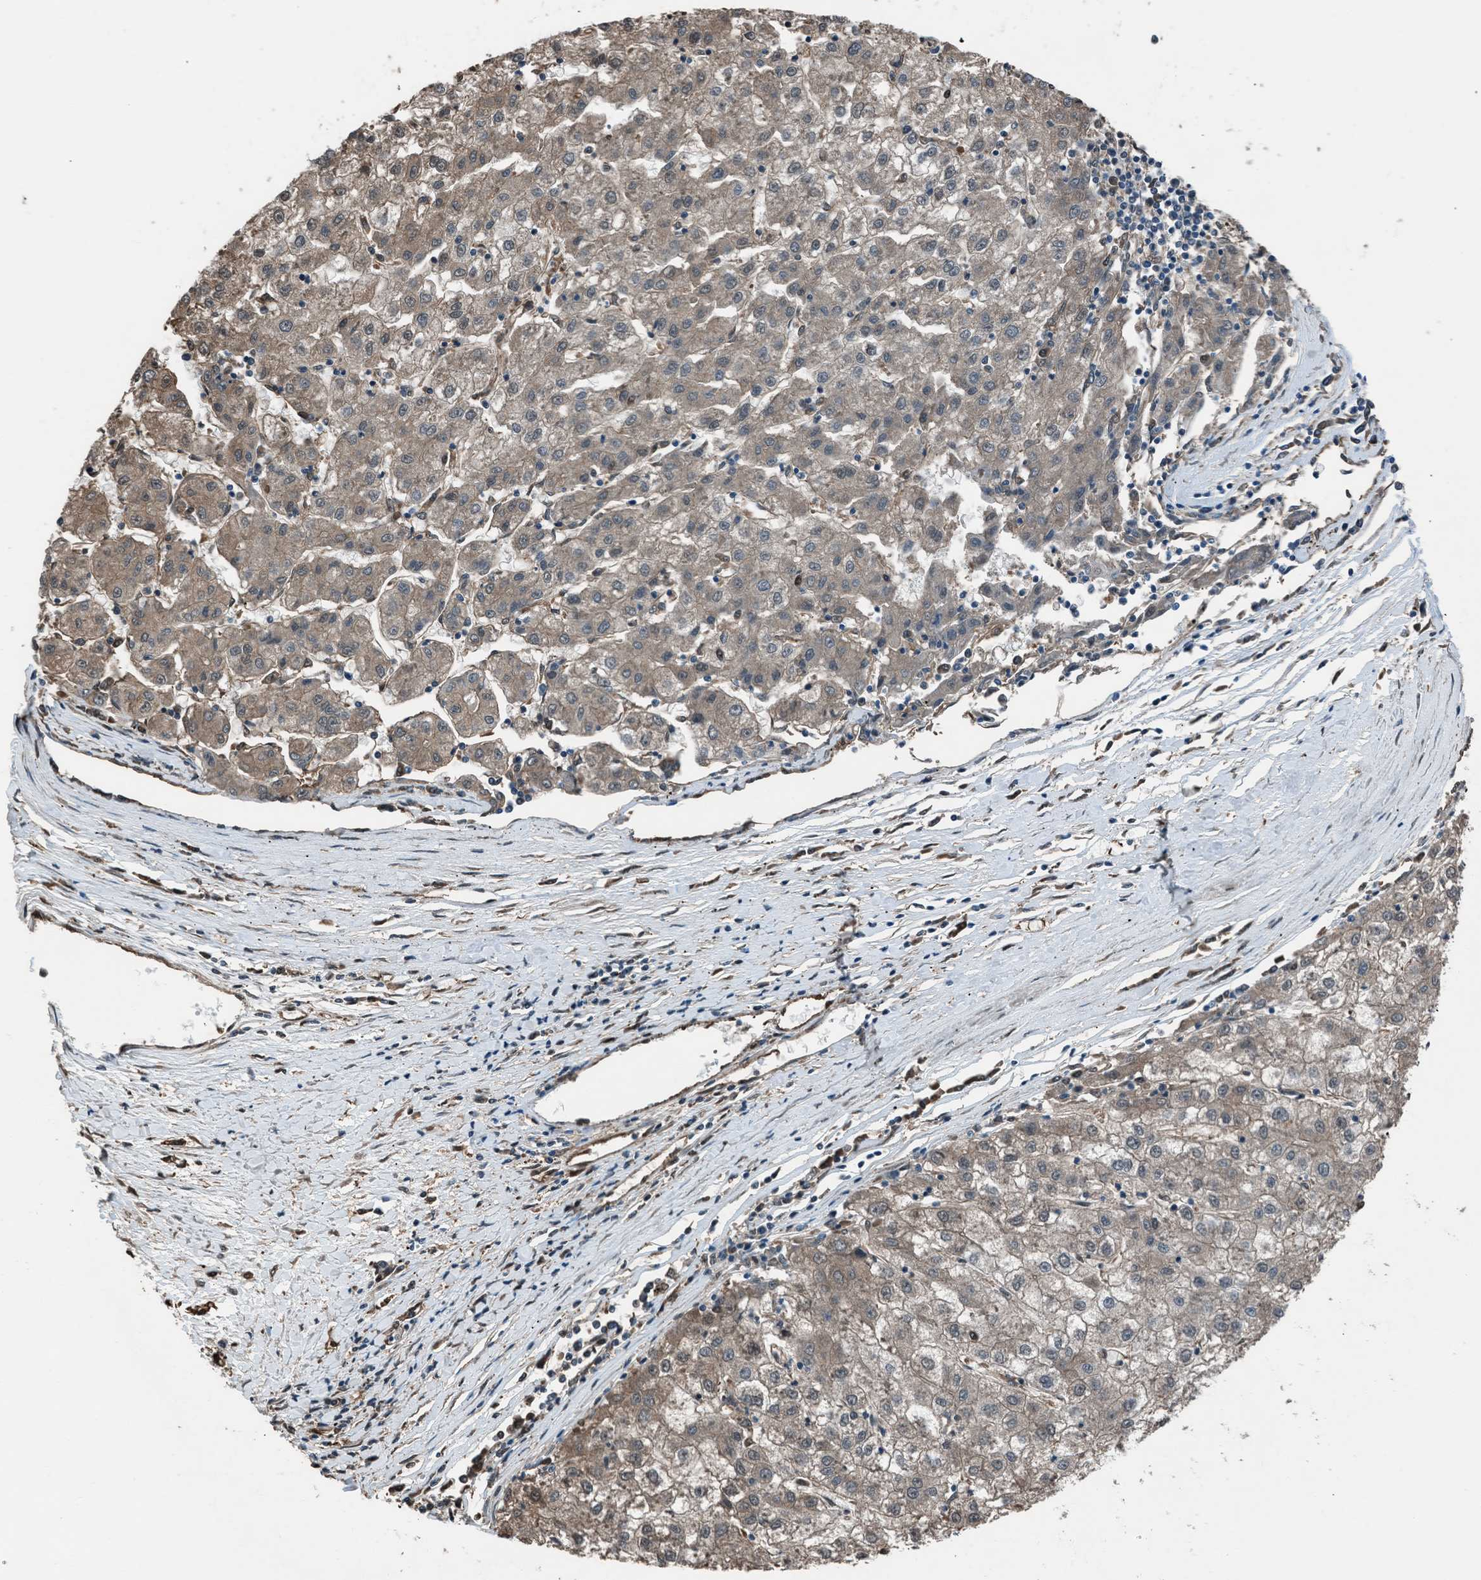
{"staining": {"intensity": "weak", "quantity": "<25%", "location": "cytoplasmic/membranous"}, "tissue": "liver cancer", "cell_type": "Tumor cells", "image_type": "cancer", "snomed": [{"axis": "morphology", "description": "Carcinoma, Hepatocellular, NOS"}, {"axis": "topography", "description": "Liver"}], "caption": "There is no significant expression in tumor cells of hepatocellular carcinoma (liver). (DAB (3,3'-diaminobenzidine) IHC visualized using brightfield microscopy, high magnification).", "gene": "YWHAG", "patient": {"sex": "male", "age": 72}}